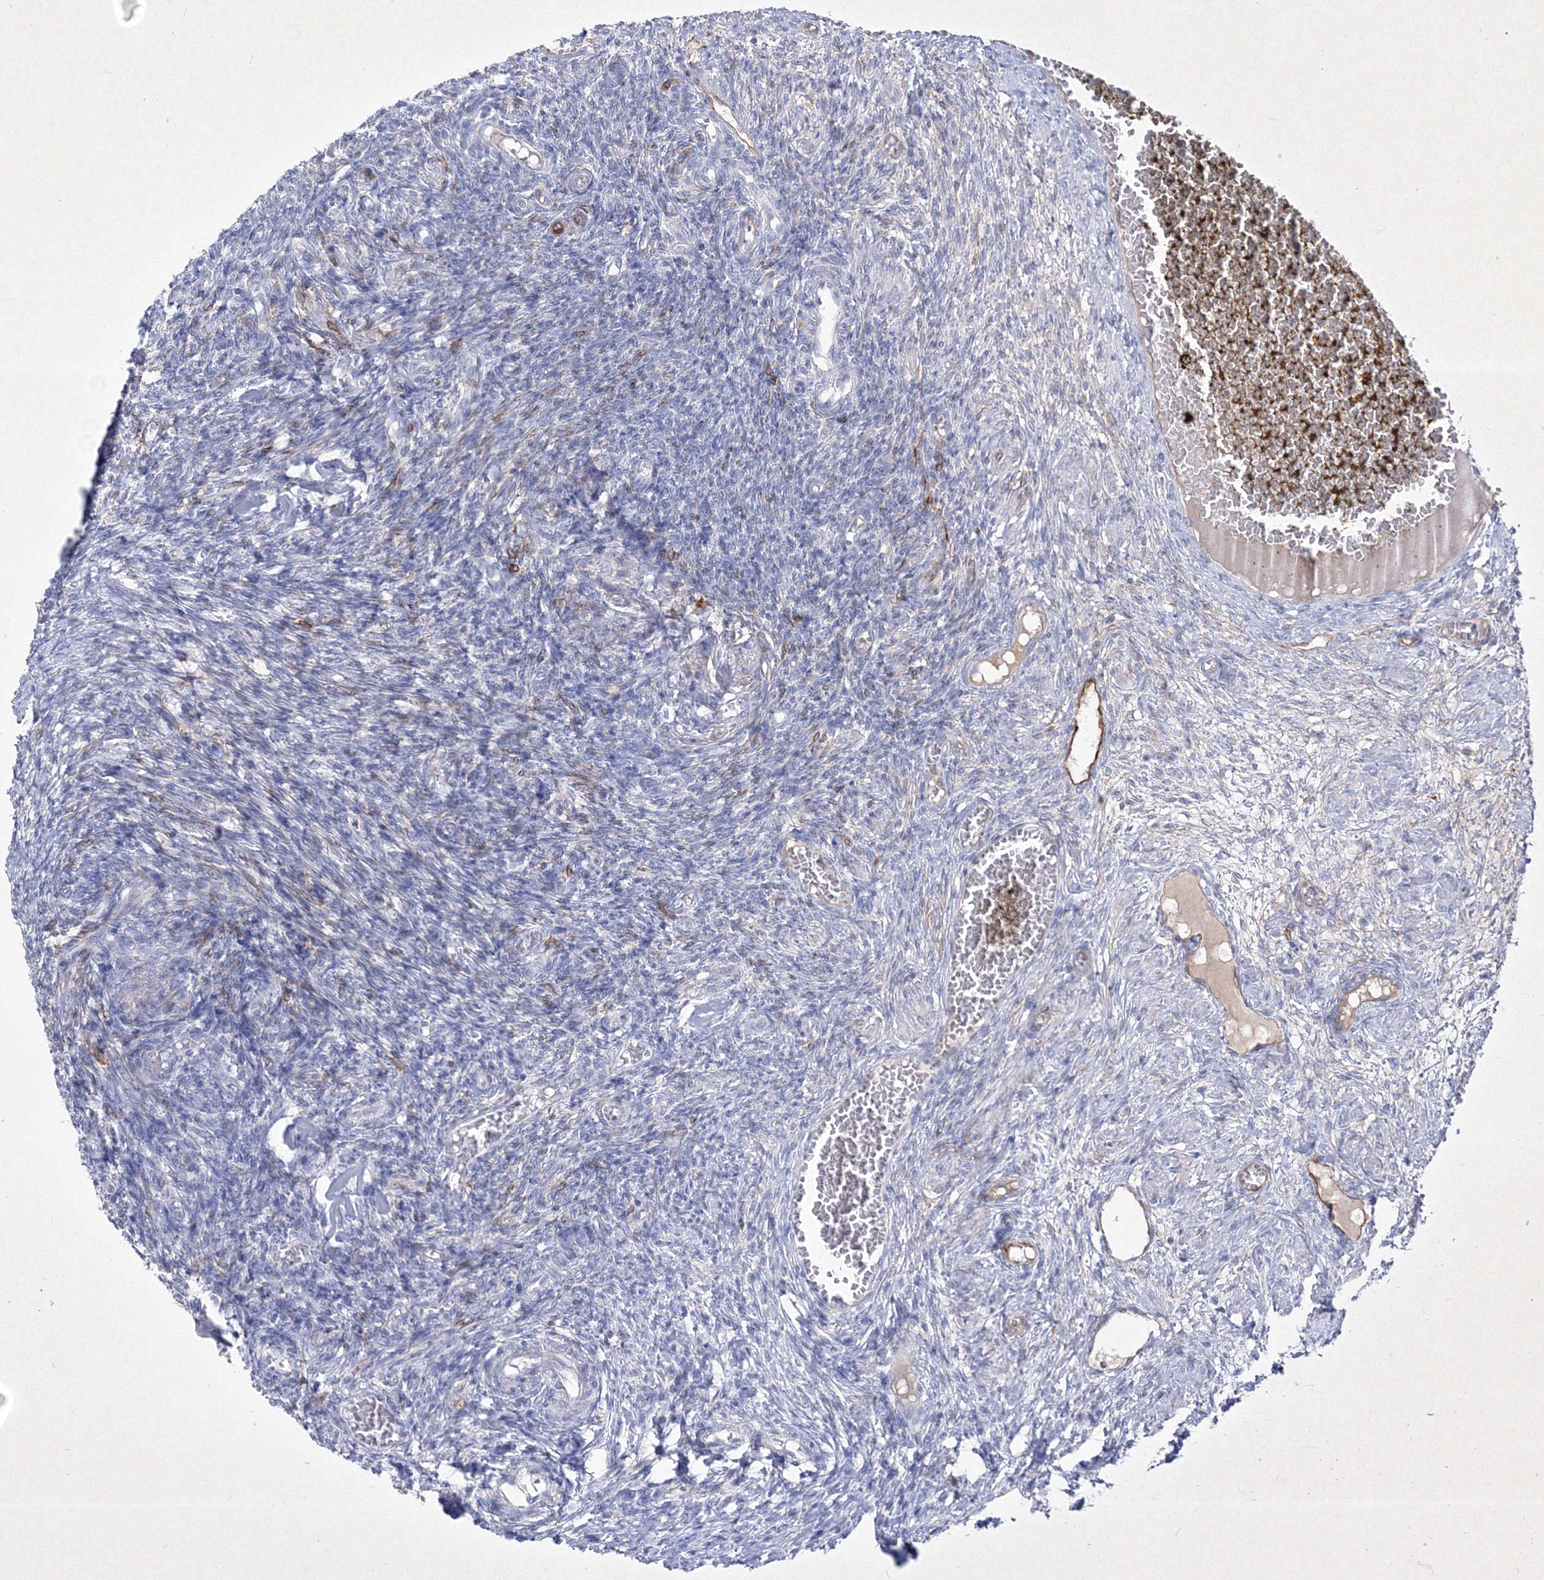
{"staining": {"intensity": "negative", "quantity": "none", "location": "none"}, "tissue": "ovary", "cell_type": "Ovarian stroma cells", "image_type": "normal", "snomed": [{"axis": "morphology", "description": "Normal tissue, NOS"}, {"axis": "topography", "description": "Ovary"}], "caption": "Immunohistochemistry of unremarkable ovary reveals no staining in ovarian stroma cells. (IHC, brightfield microscopy, high magnification).", "gene": "TMEM139", "patient": {"sex": "female", "age": 27}}